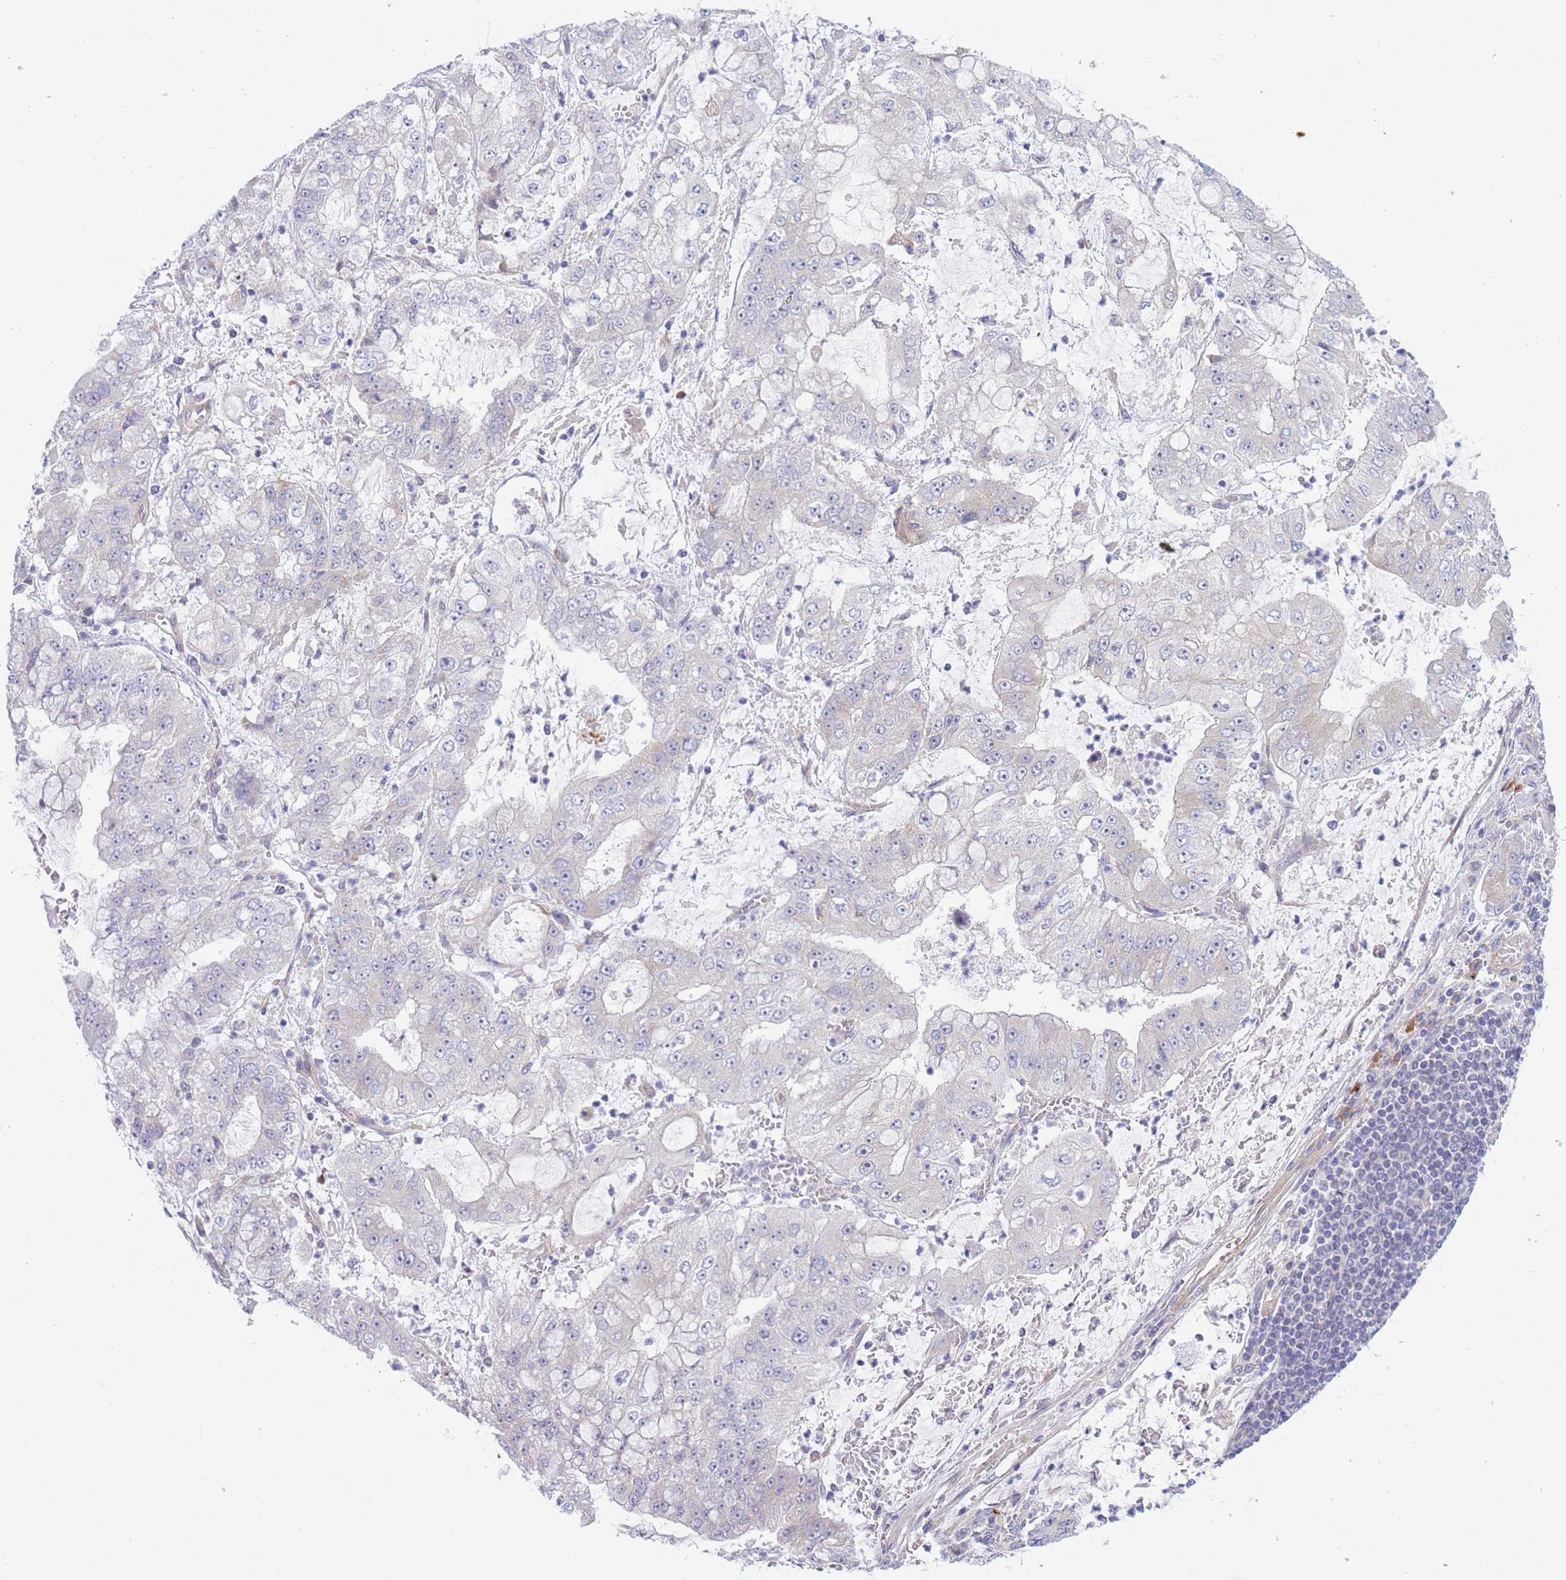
{"staining": {"intensity": "negative", "quantity": "none", "location": "none"}, "tissue": "stomach cancer", "cell_type": "Tumor cells", "image_type": "cancer", "snomed": [{"axis": "morphology", "description": "Adenocarcinoma, NOS"}, {"axis": "topography", "description": "Stomach"}], "caption": "Immunohistochemistry image of neoplastic tissue: stomach adenocarcinoma stained with DAB demonstrates no significant protein positivity in tumor cells.", "gene": "WDR93", "patient": {"sex": "male", "age": 76}}